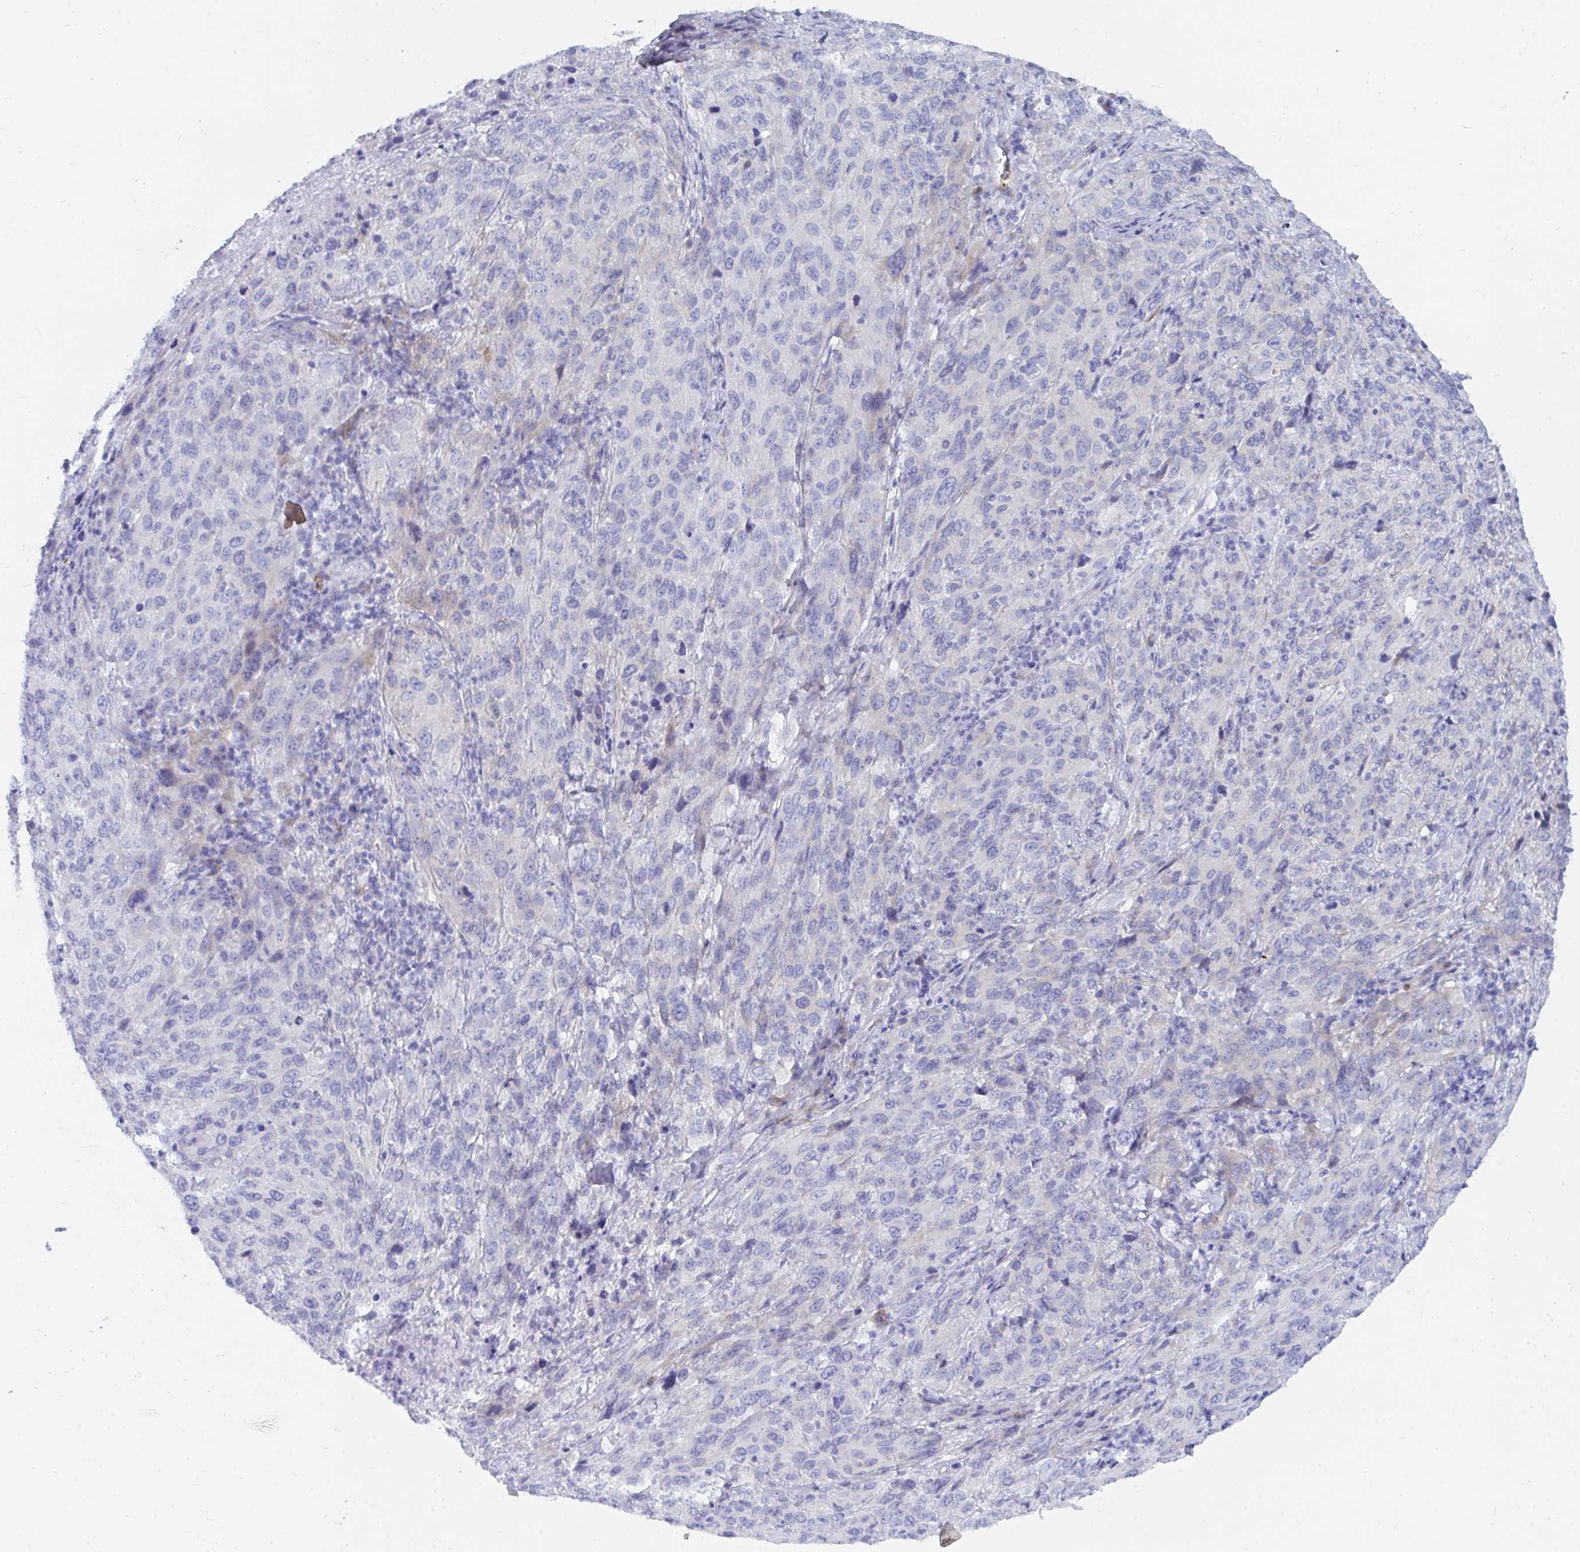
{"staining": {"intensity": "negative", "quantity": "none", "location": "none"}, "tissue": "cervical cancer", "cell_type": "Tumor cells", "image_type": "cancer", "snomed": [{"axis": "morphology", "description": "Squamous cell carcinoma, NOS"}, {"axis": "topography", "description": "Cervix"}], "caption": "This is a photomicrograph of IHC staining of squamous cell carcinoma (cervical), which shows no positivity in tumor cells.", "gene": "MROH2B", "patient": {"sex": "female", "age": 51}}